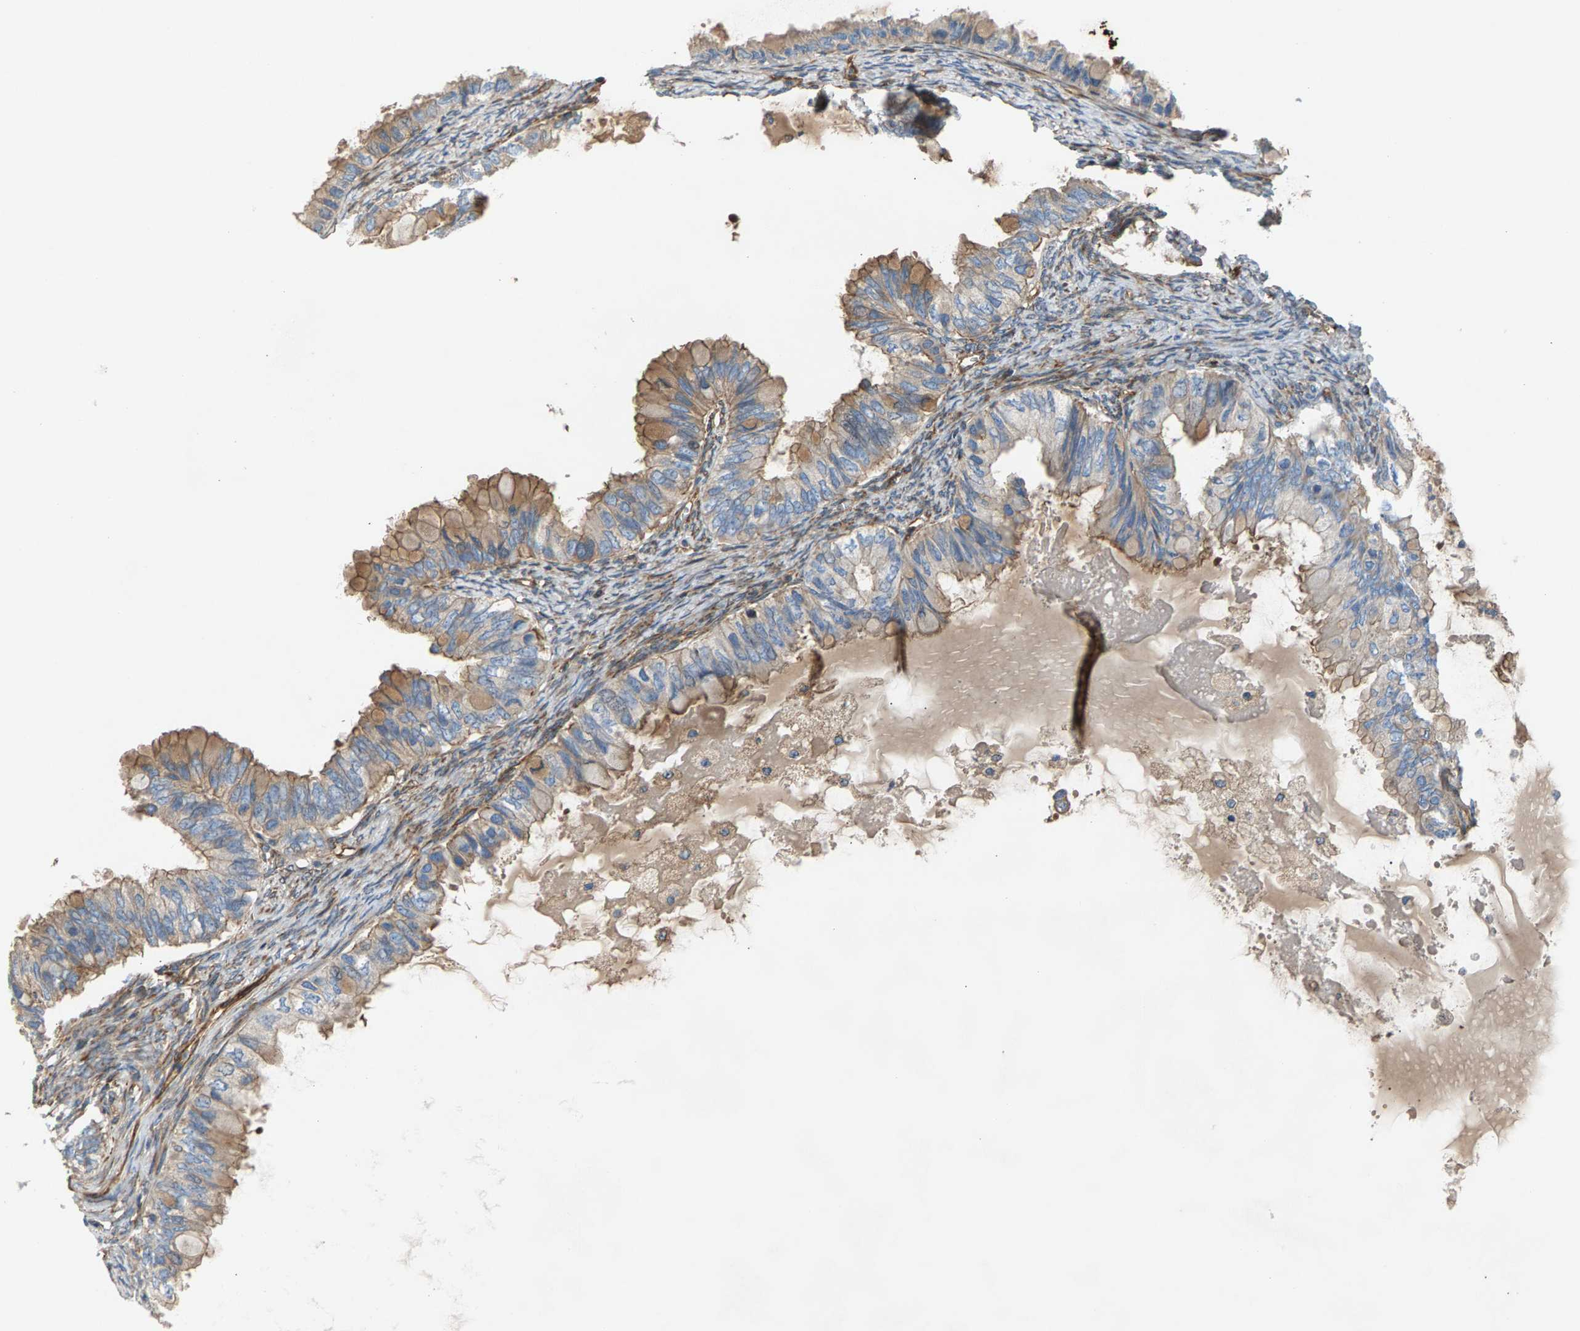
{"staining": {"intensity": "weak", "quantity": "25%-75%", "location": "cytoplasmic/membranous"}, "tissue": "ovarian cancer", "cell_type": "Tumor cells", "image_type": "cancer", "snomed": [{"axis": "morphology", "description": "Cystadenocarcinoma, mucinous, NOS"}, {"axis": "topography", "description": "Ovary"}], "caption": "The histopathology image displays staining of ovarian cancer, revealing weak cytoplasmic/membranous protein staining (brown color) within tumor cells. (IHC, brightfield microscopy, high magnification).", "gene": "PDCL", "patient": {"sex": "female", "age": 80}}